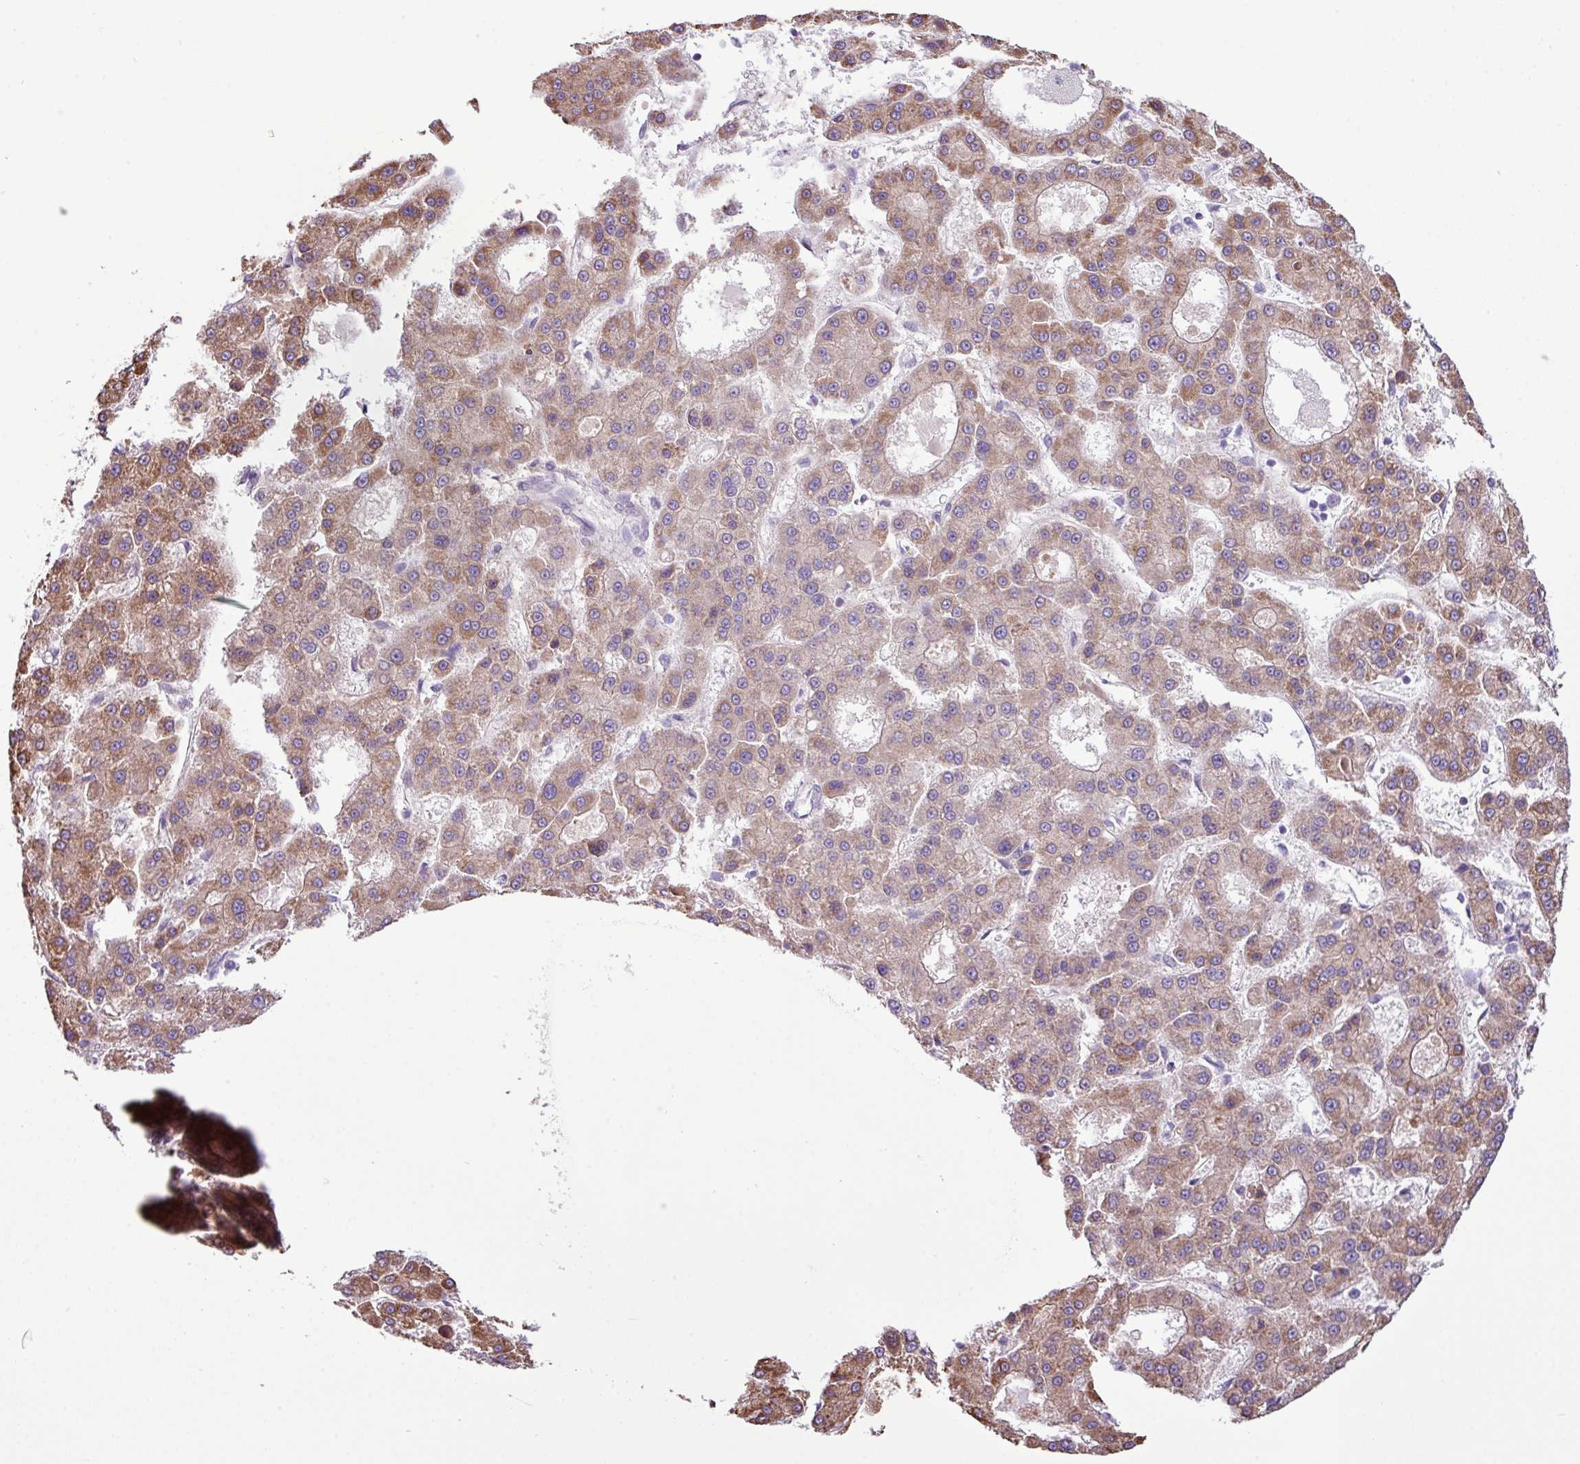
{"staining": {"intensity": "moderate", "quantity": ">75%", "location": "cytoplasmic/membranous"}, "tissue": "liver cancer", "cell_type": "Tumor cells", "image_type": "cancer", "snomed": [{"axis": "morphology", "description": "Carcinoma, Hepatocellular, NOS"}, {"axis": "topography", "description": "Liver"}], "caption": "About >75% of tumor cells in human liver hepatocellular carcinoma display moderate cytoplasmic/membranous protein staining as visualized by brown immunohistochemical staining.", "gene": "YLPM1", "patient": {"sex": "male", "age": 70}}